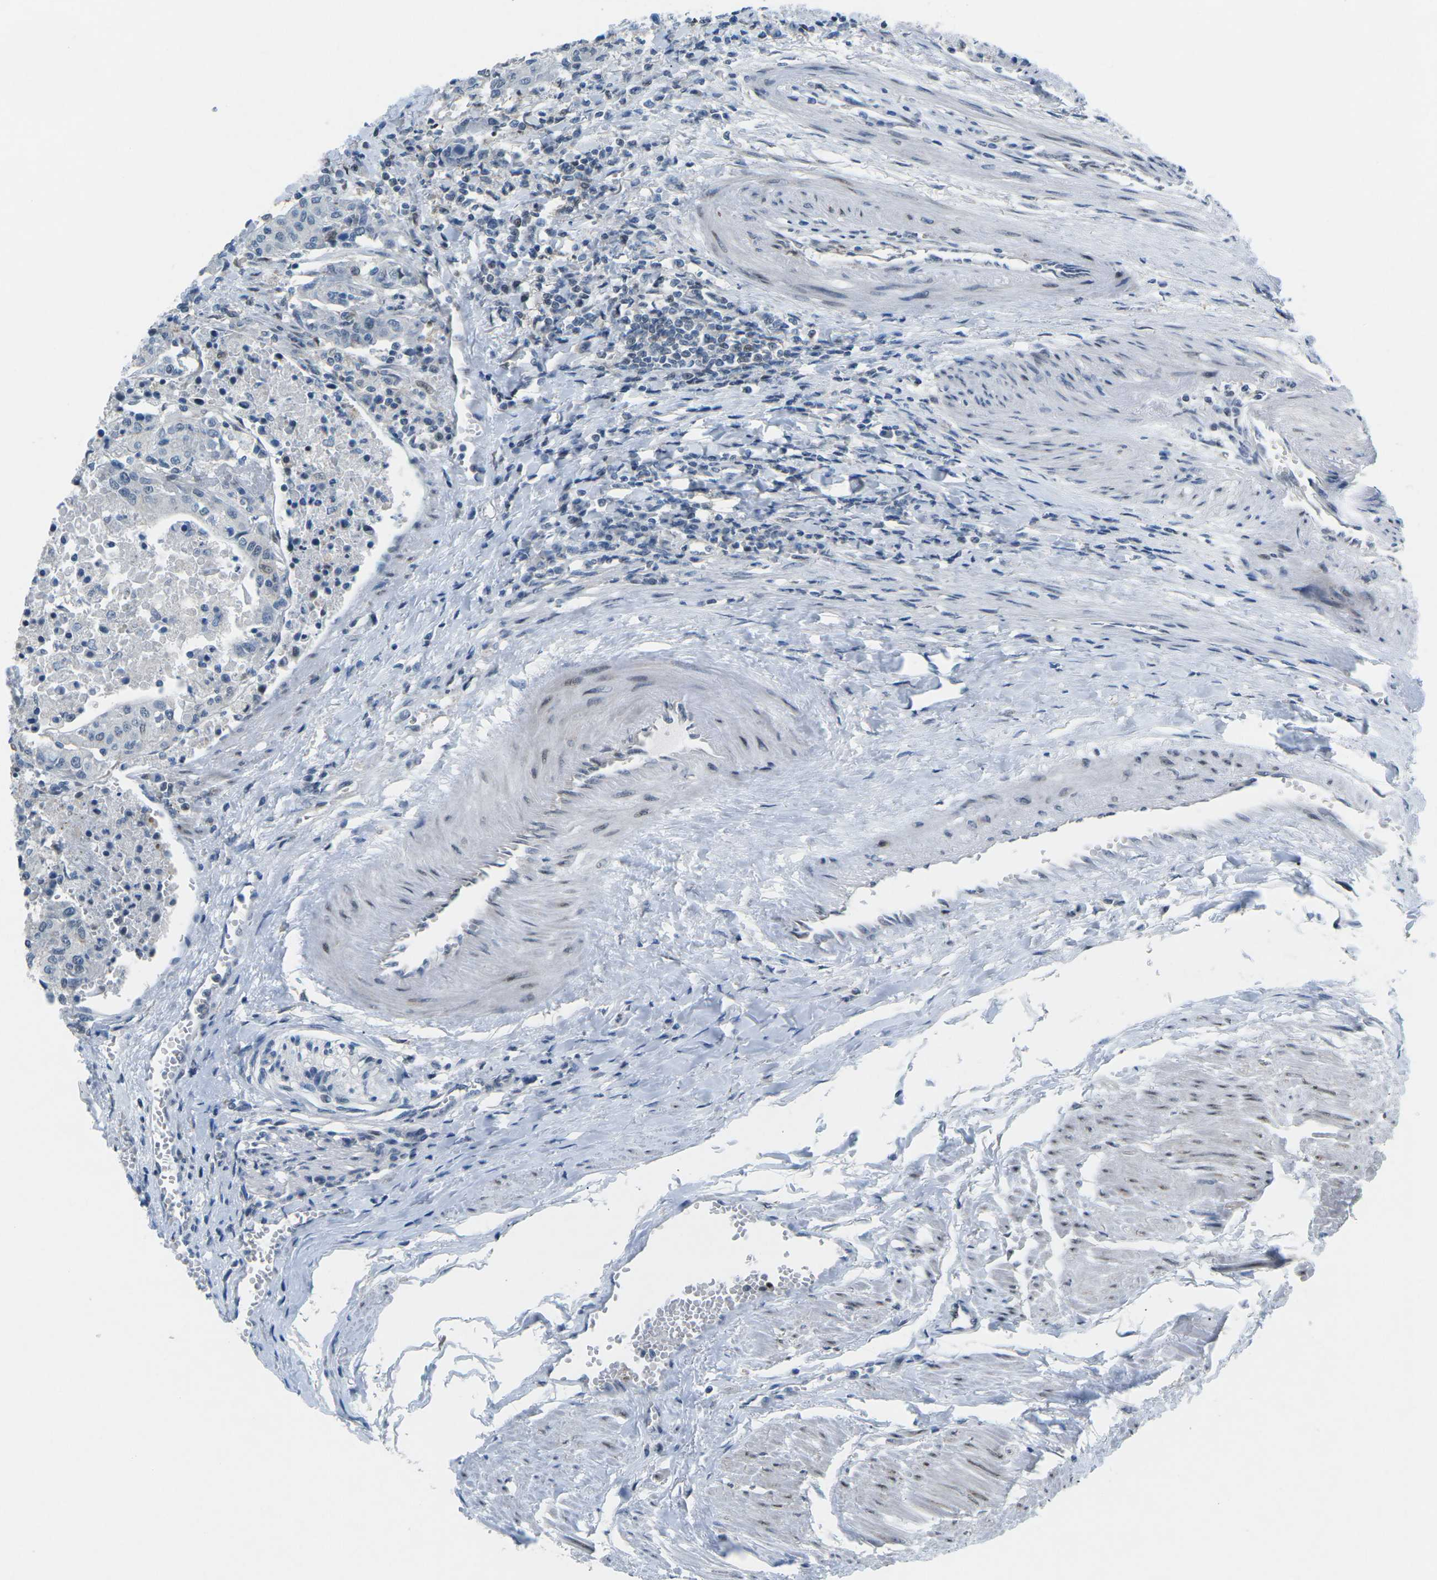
{"staining": {"intensity": "negative", "quantity": "none", "location": "none"}, "tissue": "urothelial cancer", "cell_type": "Tumor cells", "image_type": "cancer", "snomed": [{"axis": "morphology", "description": "Urothelial carcinoma, High grade"}, {"axis": "topography", "description": "Urinary bladder"}], "caption": "DAB (3,3'-diaminobenzidine) immunohistochemical staining of human urothelial cancer demonstrates no significant staining in tumor cells.", "gene": "MBNL1", "patient": {"sex": "female", "age": 85}}